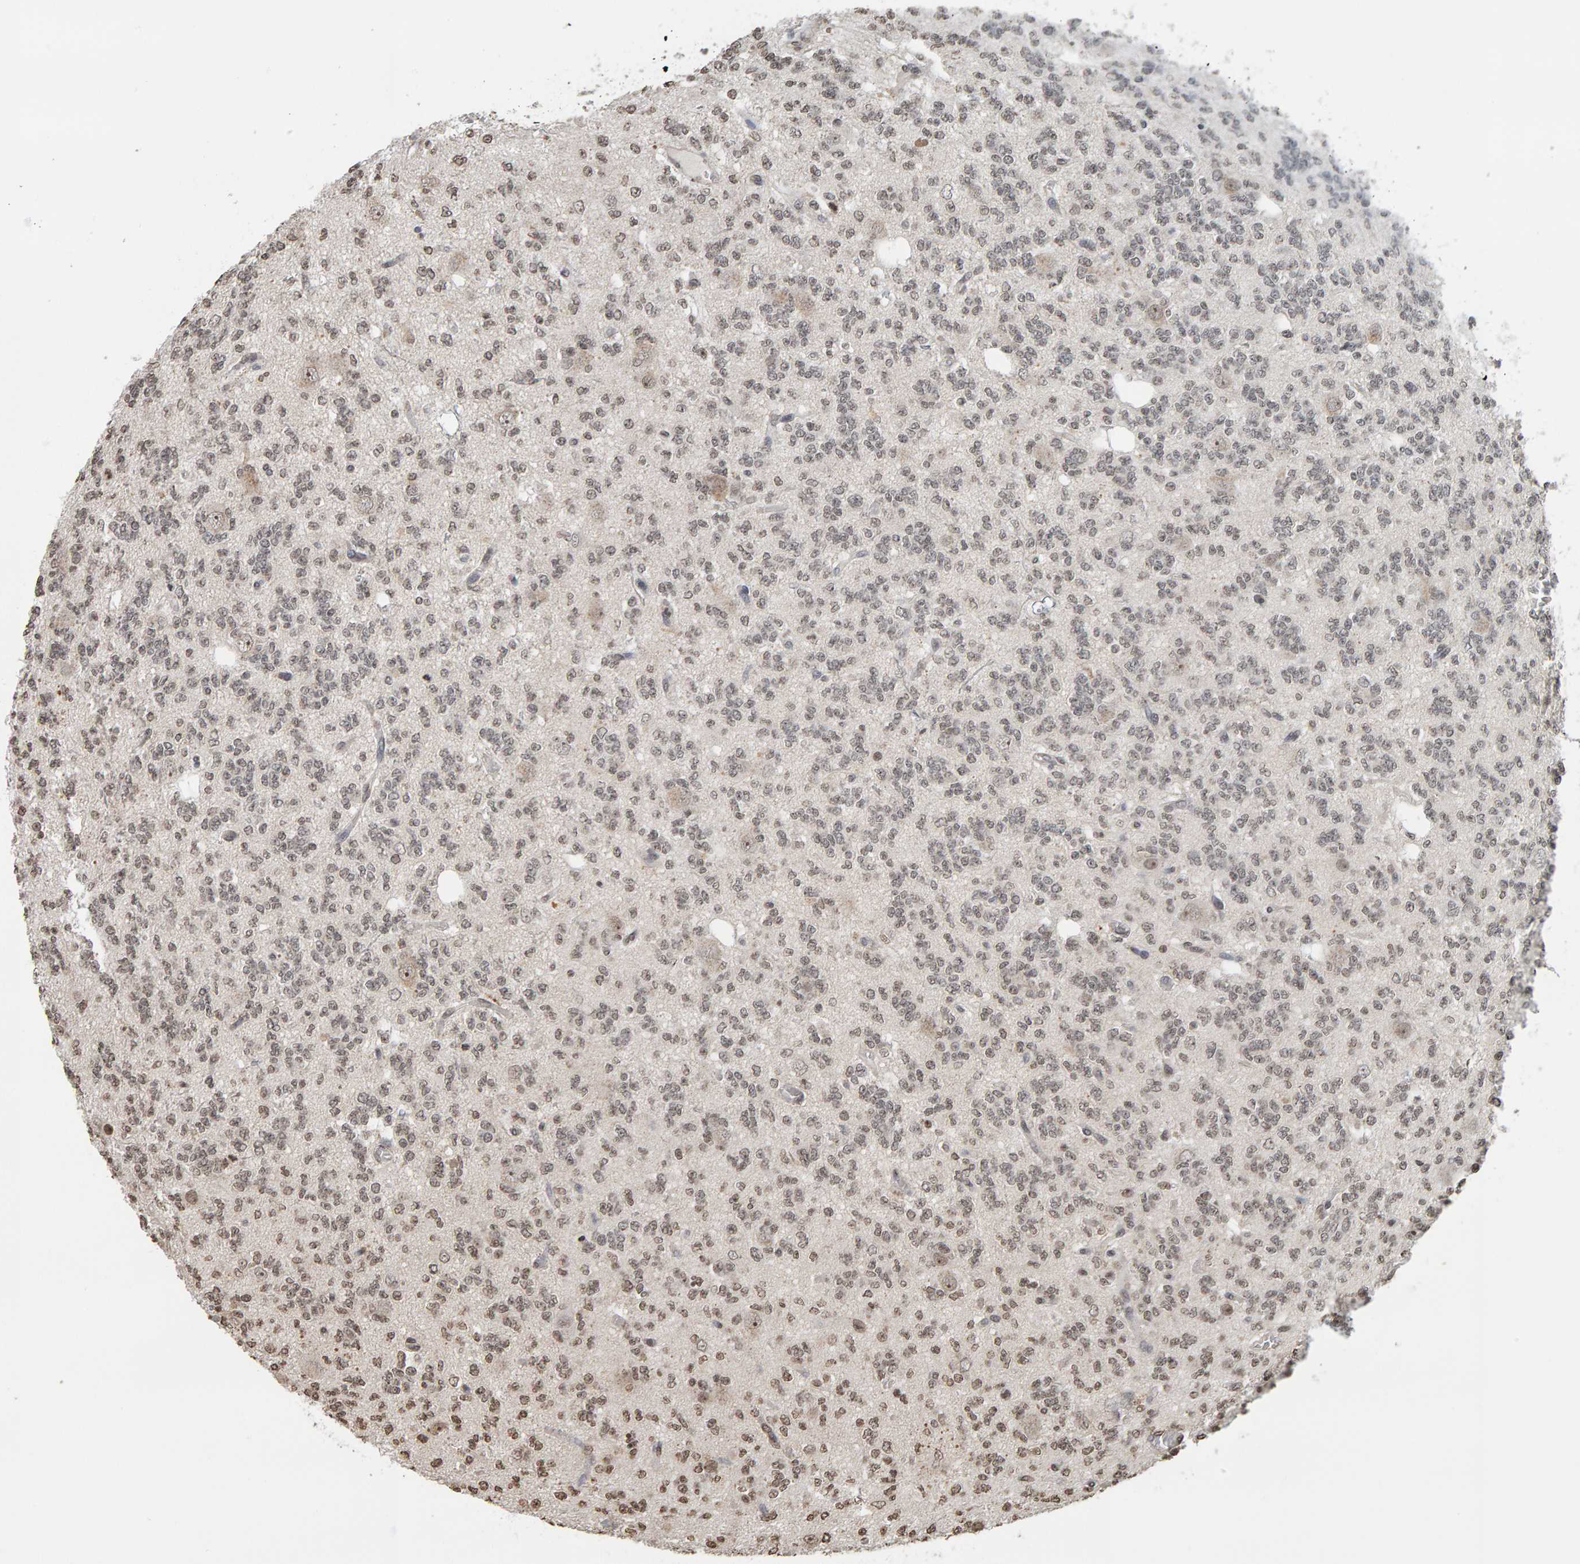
{"staining": {"intensity": "moderate", "quantity": "25%-75%", "location": "nuclear"}, "tissue": "glioma", "cell_type": "Tumor cells", "image_type": "cancer", "snomed": [{"axis": "morphology", "description": "Glioma, malignant, Low grade"}, {"axis": "topography", "description": "Brain"}], "caption": "Approximately 25%-75% of tumor cells in human glioma demonstrate moderate nuclear protein staining as visualized by brown immunohistochemical staining.", "gene": "AFF4", "patient": {"sex": "male", "age": 38}}